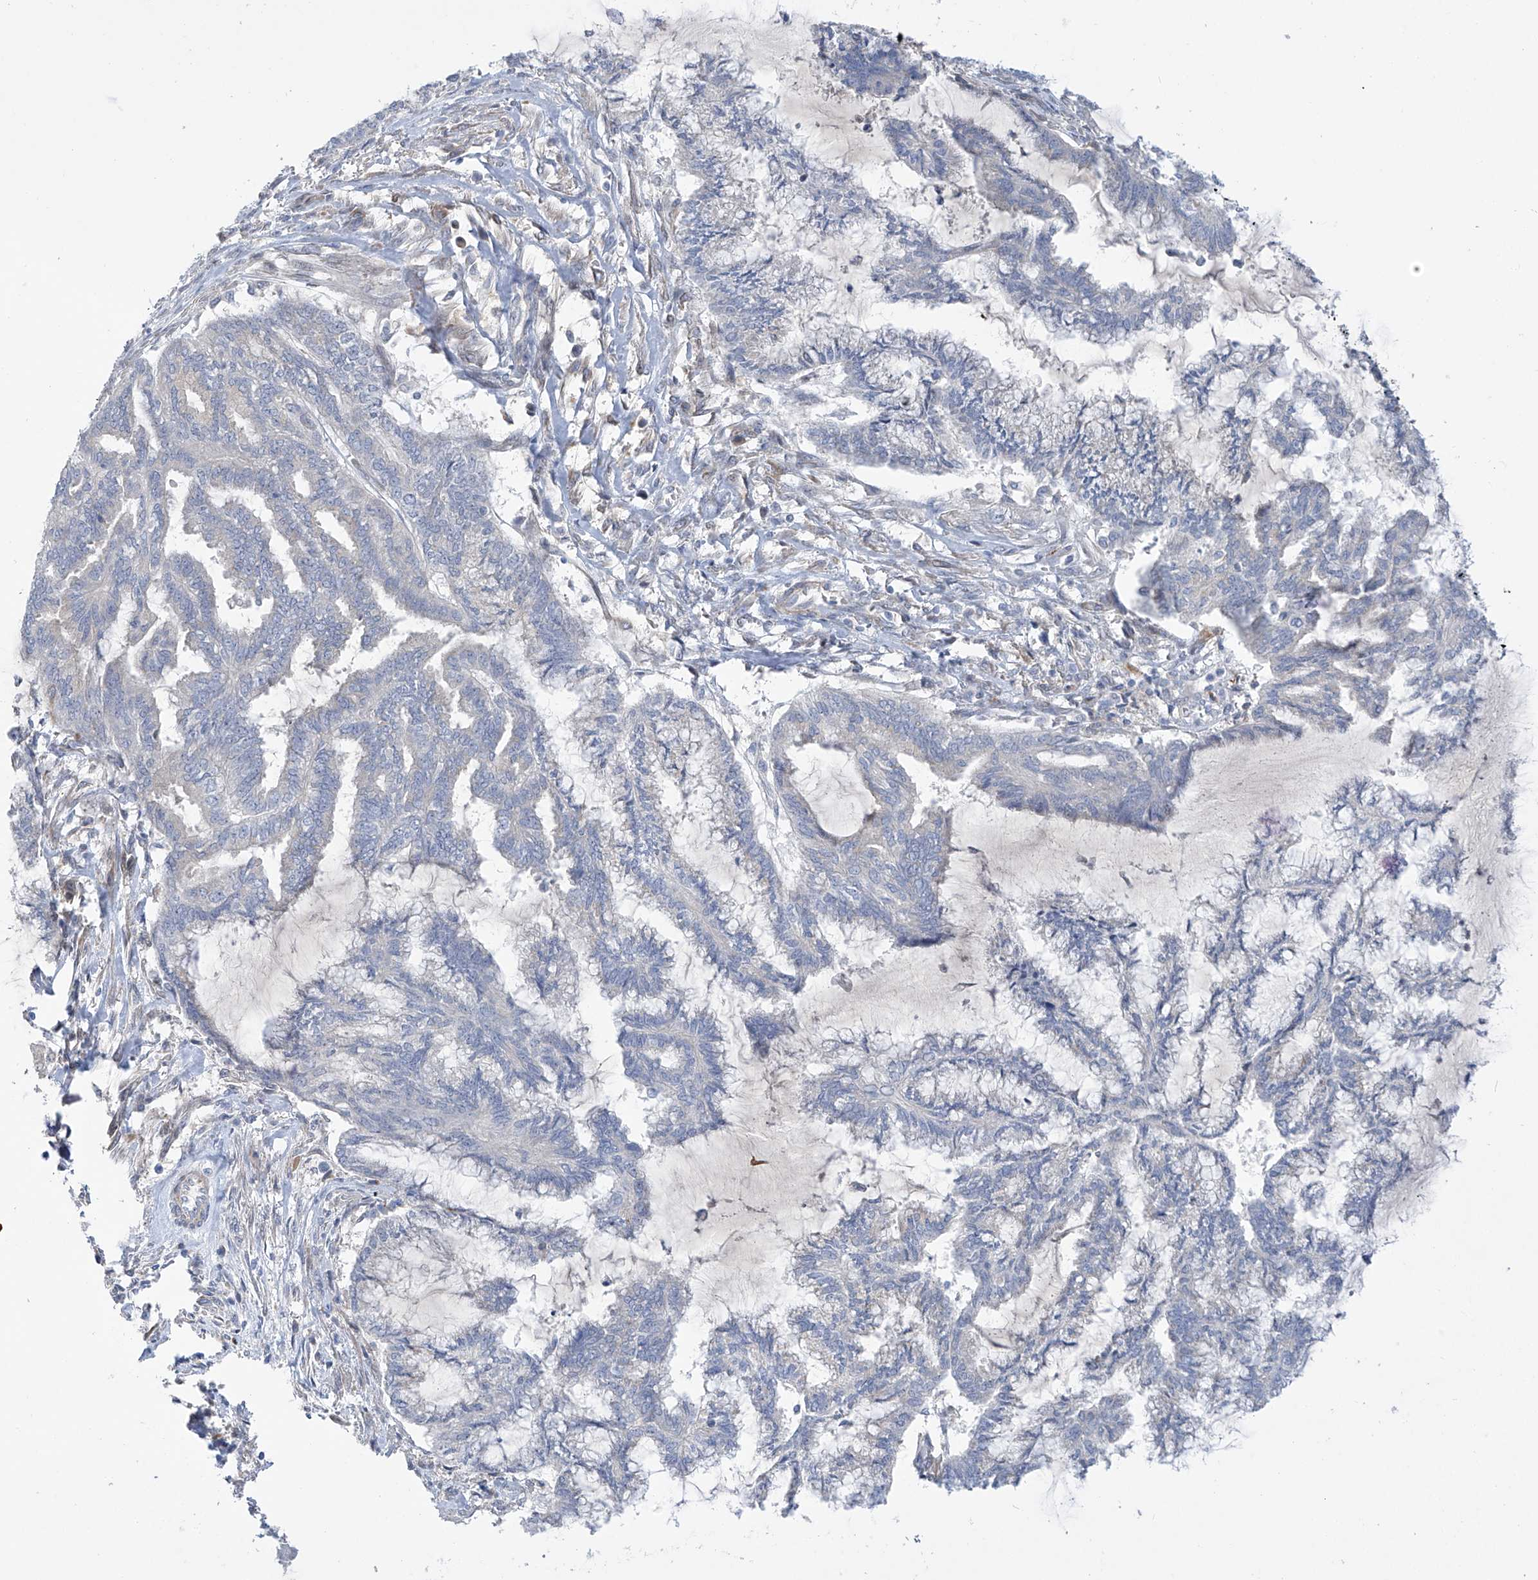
{"staining": {"intensity": "negative", "quantity": "none", "location": "none"}, "tissue": "endometrial cancer", "cell_type": "Tumor cells", "image_type": "cancer", "snomed": [{"axis": "morphology", "description": "Adenocarcinoma, NOS"}, {"axis": "topography", "description": "Endometrium"}], "caption": "DAB immunohistochemical staining of human endometrial cancer displays no significant staining in tumor cells.", "gene": "ZNF641", "patient": {"sex": "female", "age": 86}}